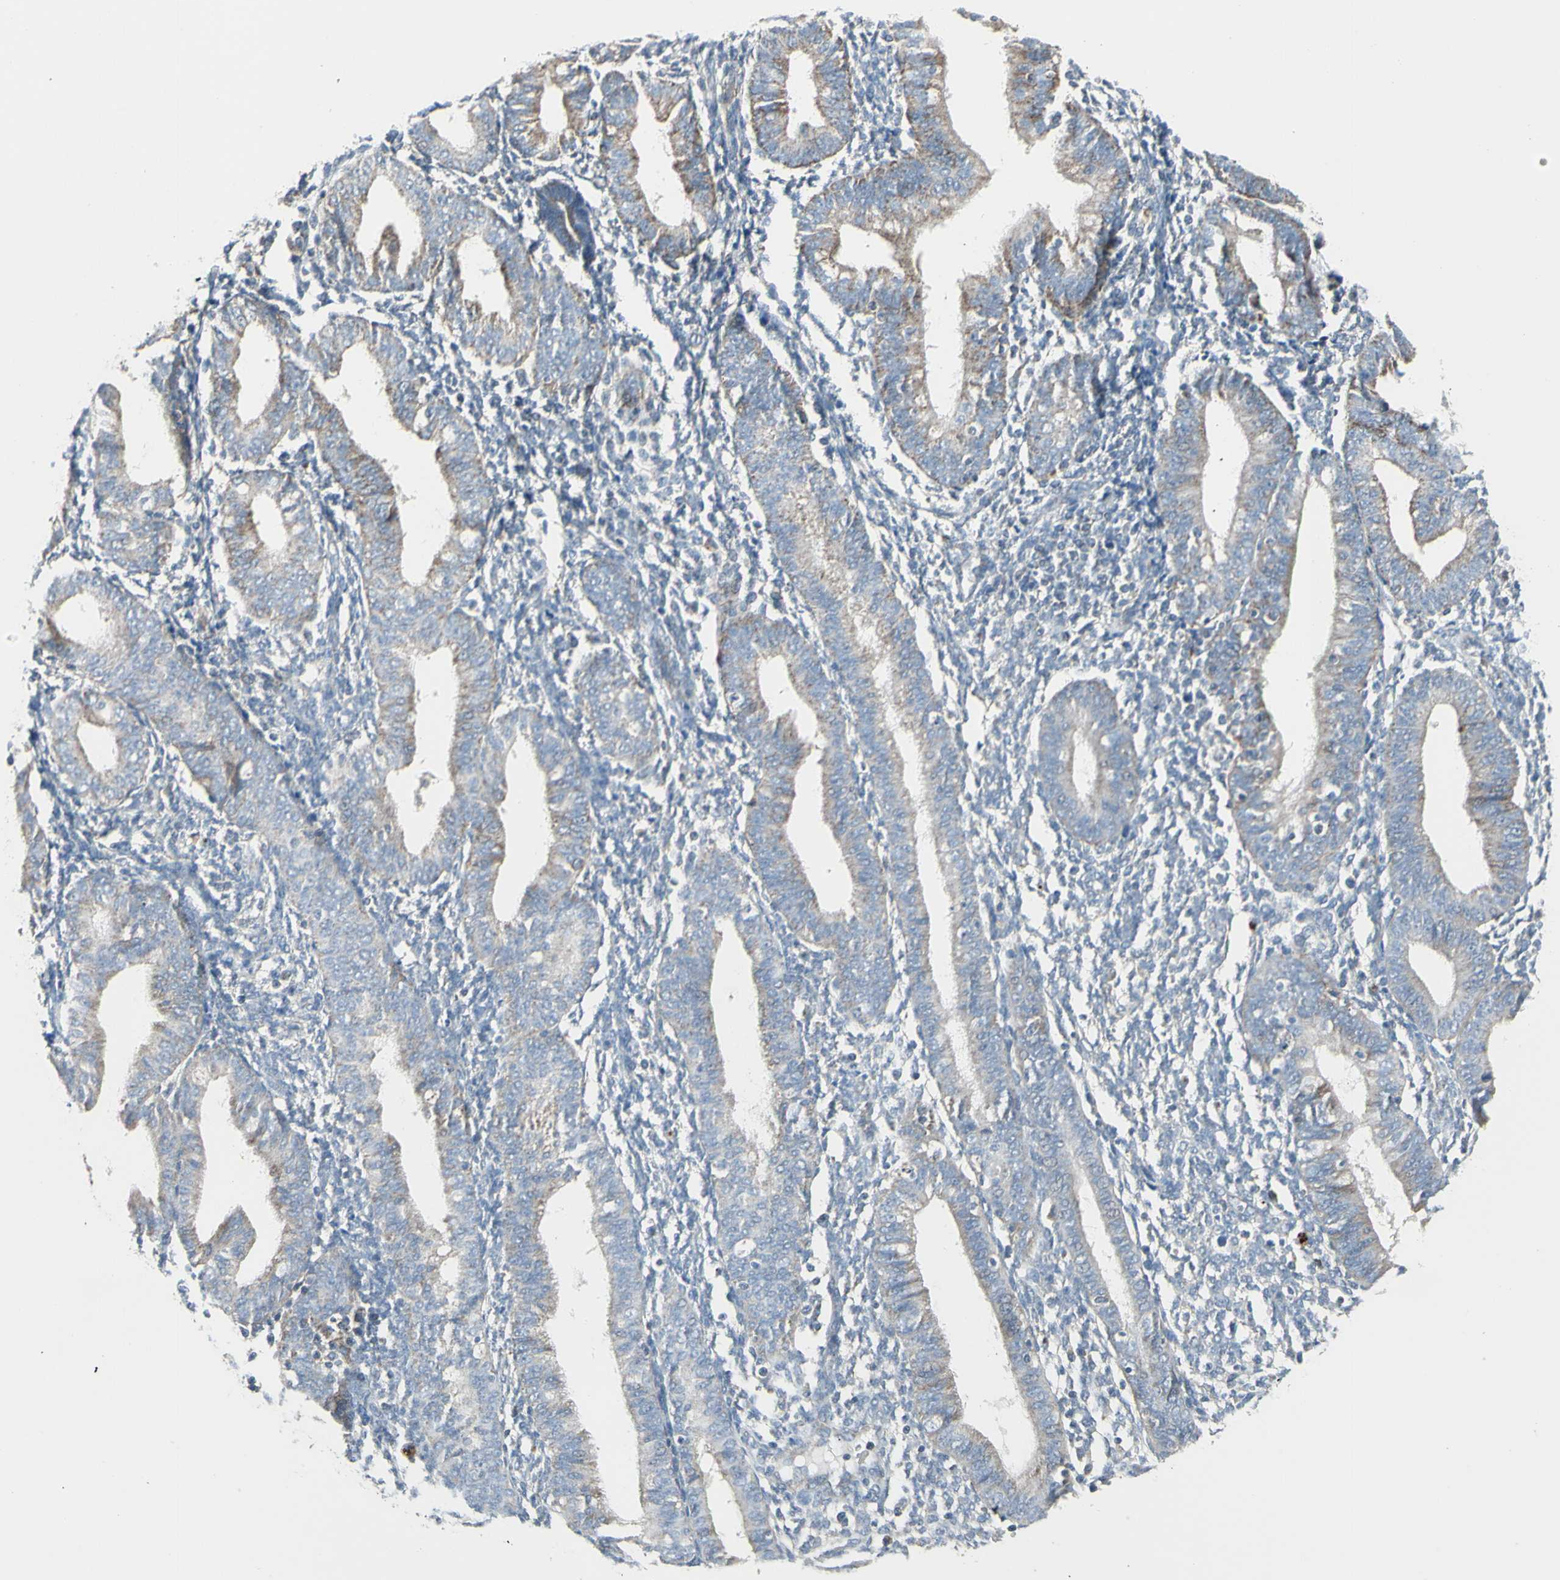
{"staining": {"intensity": "weak", "quantity": "<25%", "location": "cytoplasmic/membranous"}, "tissue": "endometrium", "cell_type": "Cells in endometrial stroma", "image_type": "normal", "snomed": [{"axis": "morphology", "description": "Normal tissue, NOS"}, {"axis": "topography", "description": "Endometrium"}], "caption": "An image of endometrium stained for a protein reveals no brown staining in cells in endometrial stroma.", "gene": "FAM171B", "patient": {"sex": "female", "age": 61}}